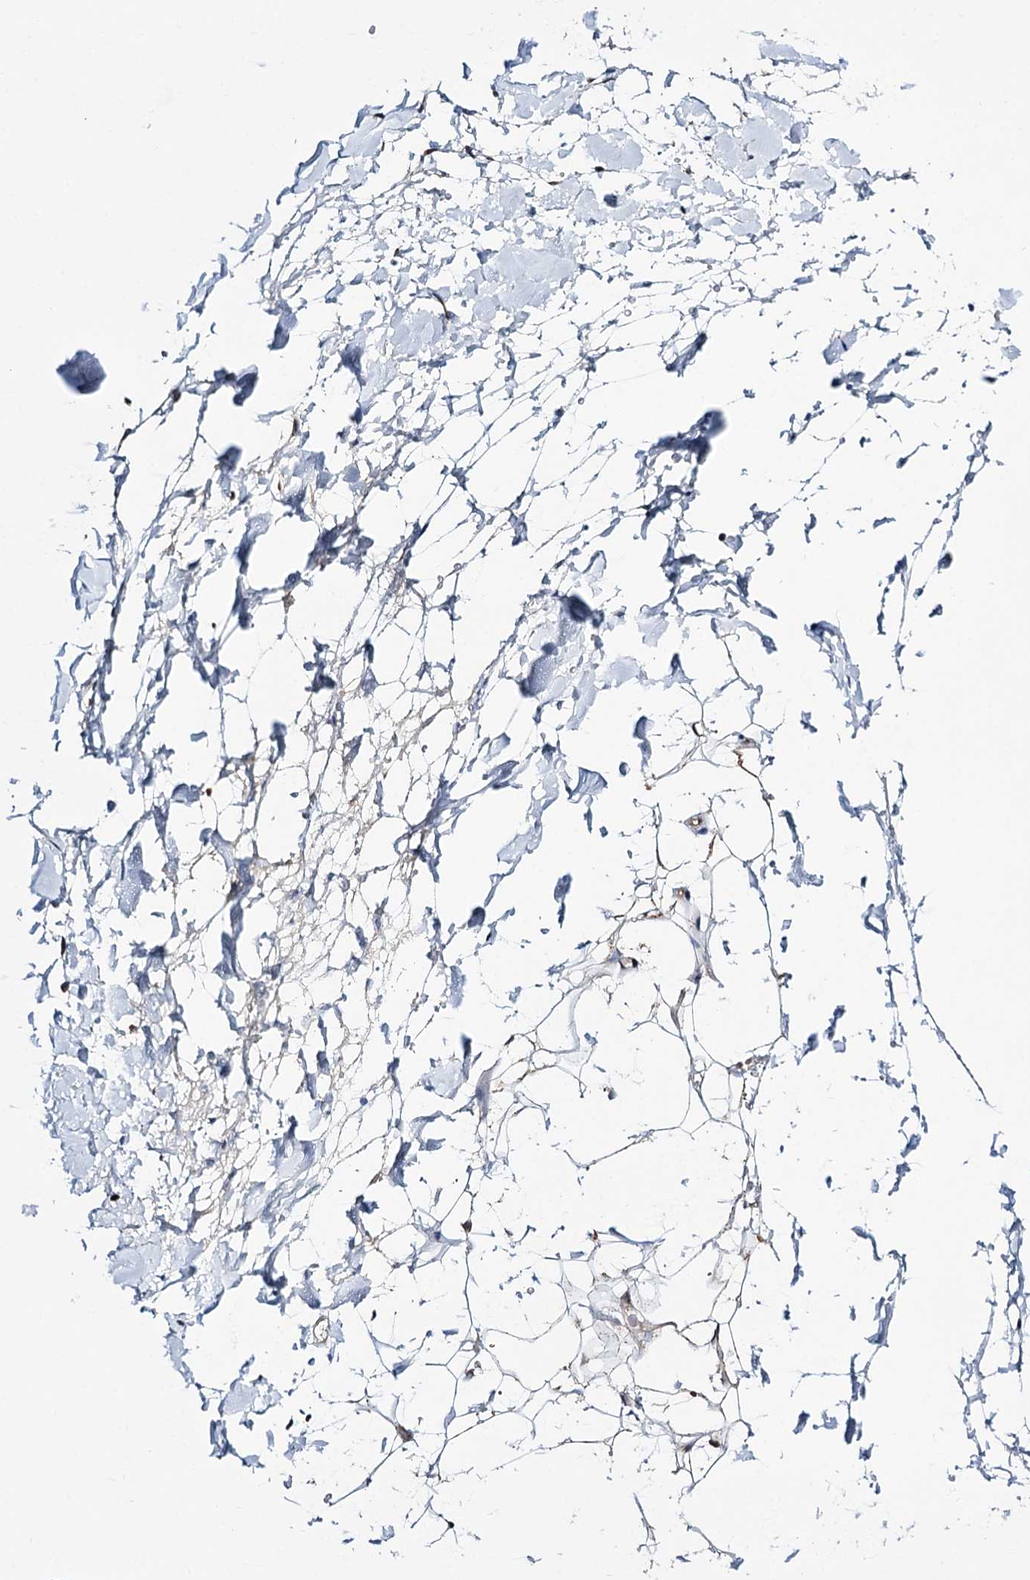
{"staining": {"intensity": "weak", "quantity": "<25%", "location": "cytoplasmic/membranous"}, "tissue": "adipose tissue", "cell_type": "Adipocytes", "image_type": "normal", "snomed": [{"axis": "morphology", "description": "Normal tissue, NOS"}, {"axis": "topography", "description": "Breast"}], "caption": "Immunohistochemical staining of unremarkable adipose tissue reveals no significant positivity in adipocytes. (DAB (3,3'-diaminobenzidine) IHC with hematoxylin counter stain).", "gene": "CFAP46", "patient": {"sex": "female", "age": 26}}